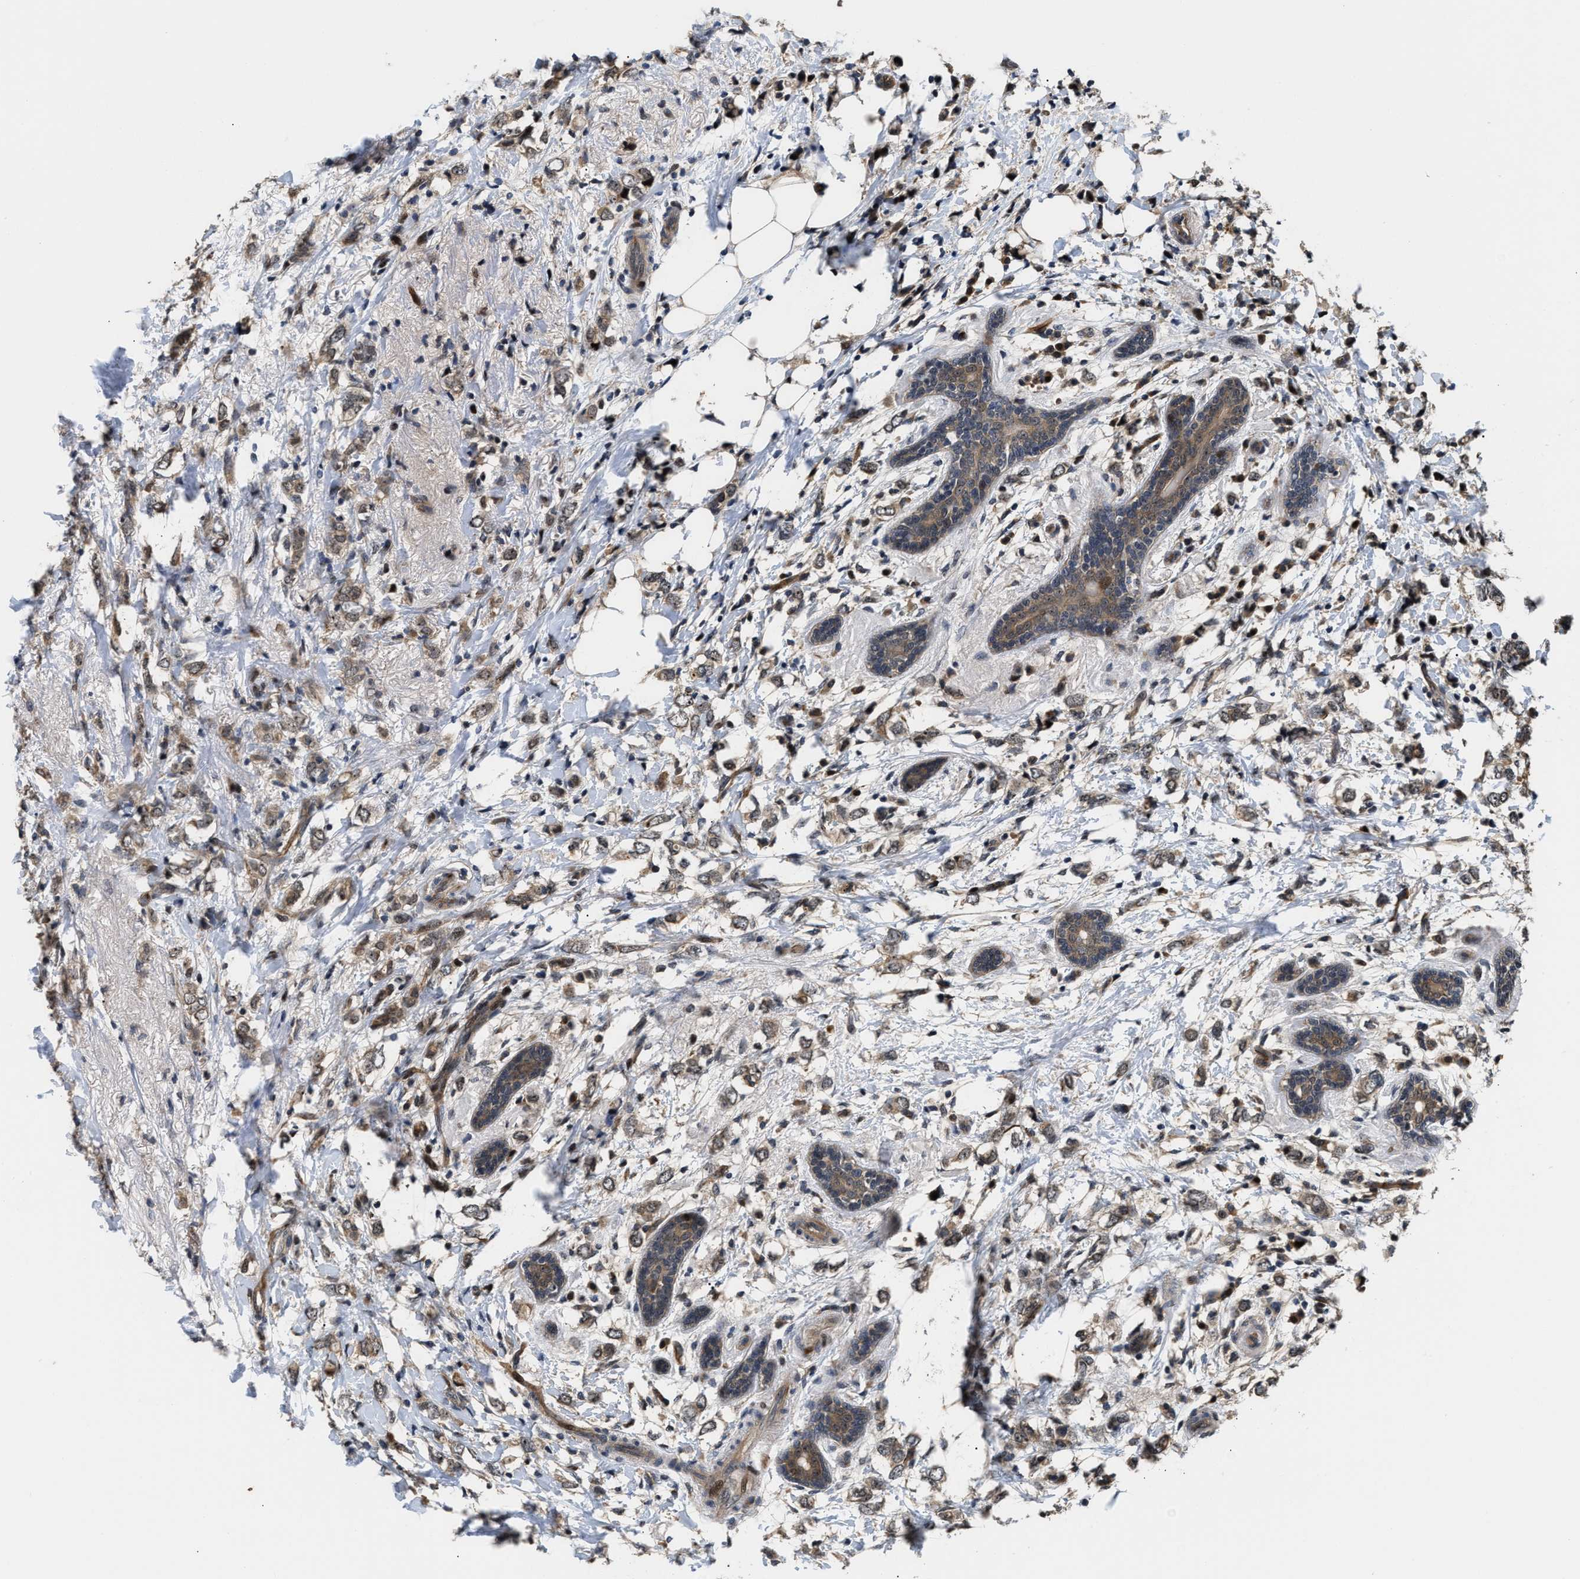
{"staining": {"intensity": "moderate", "quantity": ">75%", "location": "cytoplasmic/membranous"}, "tissue": "breast cancer", "cell_type": "Tumor cells", "image_type": "cancer", "snomed": [{"axis": "morphology", "description": "Normal tissue, NOS"}, {"axis": "morphology", "description": "Lobular carcinoma"}, {"axis": "topography", "description": "Breast"}], "caption": "An immunohistochemistry (IHC) micrograph of neoplastic tissue is shown. Protein staining in brown shows moderate cytoplasmic/membranous positivity in lobular carcinoma (breast) within tumor cells. (DAB (3,3'-diaminobenzidine) IHC with brightfield microscopy, high magnification).", "gene": "ALDH3A2", "patient": {"sex": "female", "age": 47}}